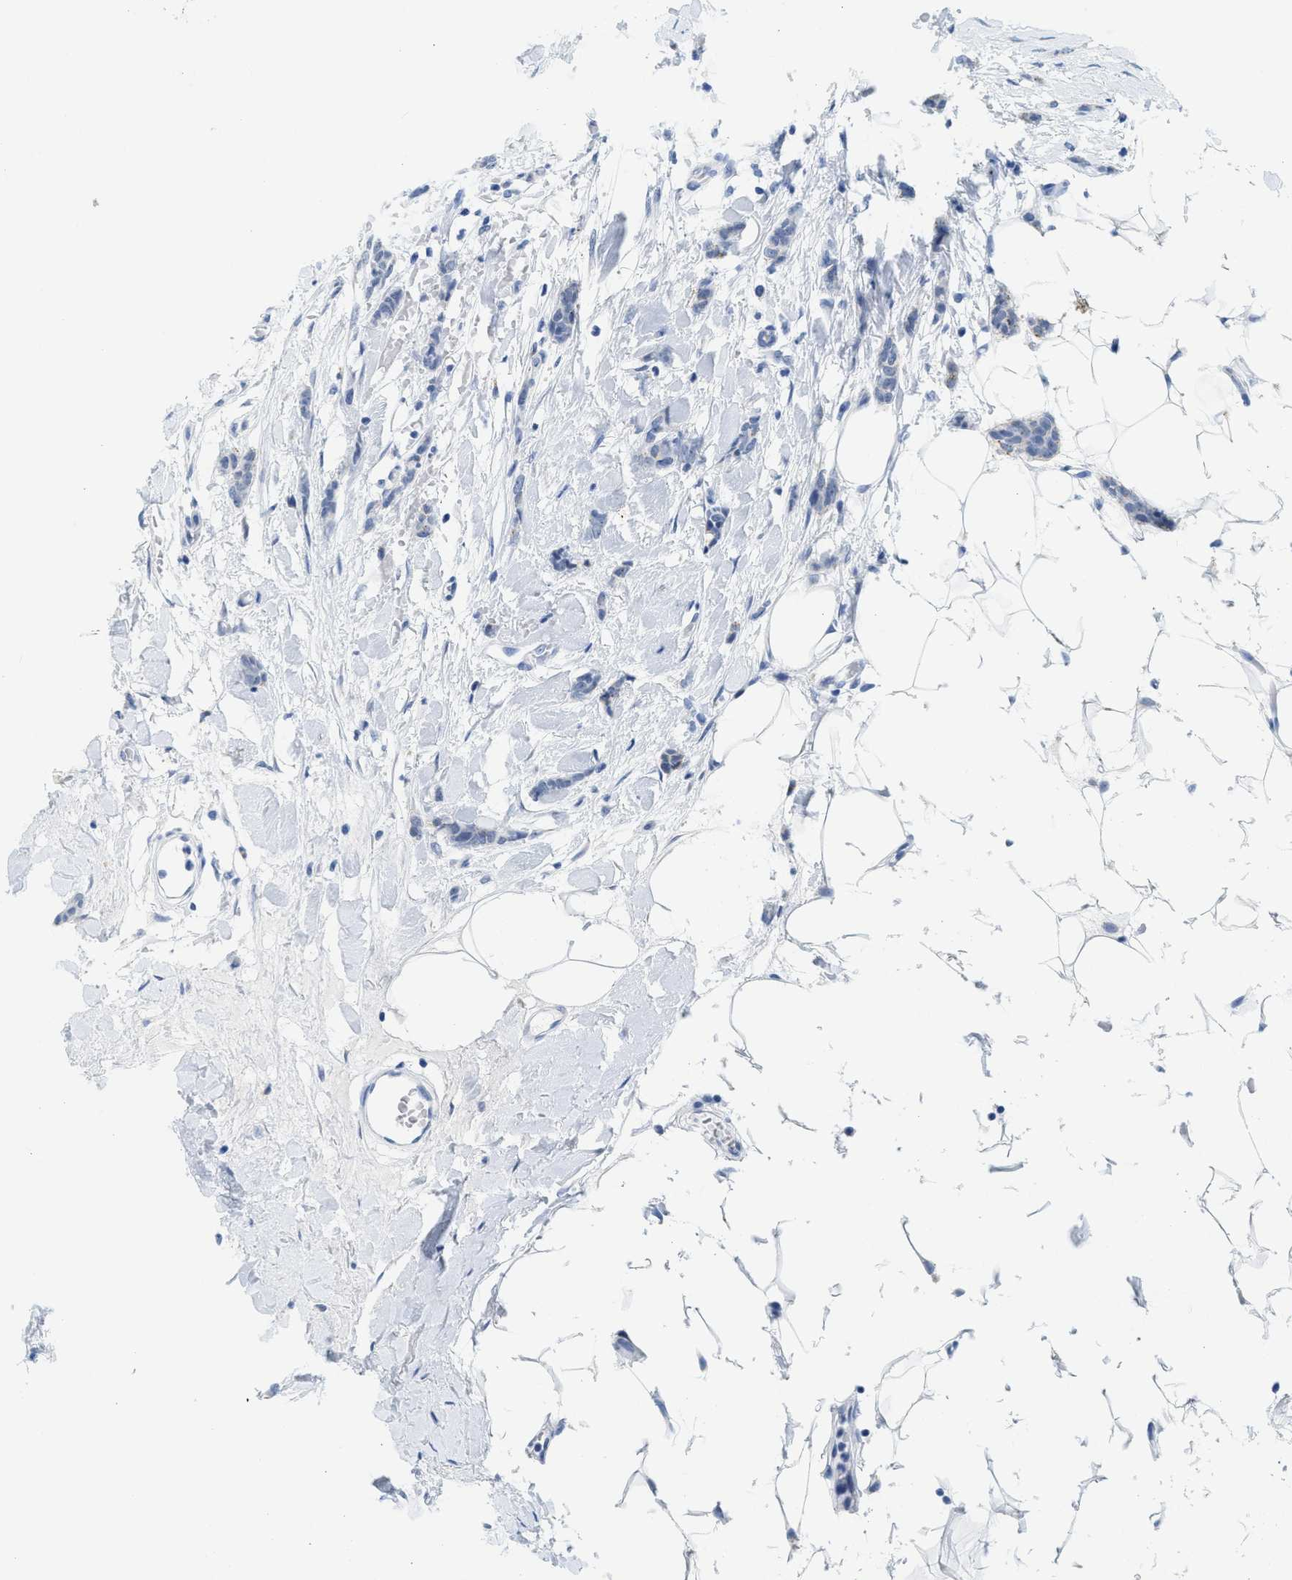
{"staining": {"intensity": "negative", "quantity": "none", "location": "none"}, "tissue": "breast cancer", "cell_type": "Tumor cells", "image_type": "cancer", "snomed": [{"axis": "morphology", "description": "Lobular carcinoma"}, {"axis": "topography", "description": "Skin"}, {"axis": "topography", "description": "Breast"}], "caption": "A photomicrograph of human breast cancer is negative for staining in tumor cells. Nuclei are stained in blue.", "gene": "WDR4", "patient": {"sex": "female", "age": 46}}